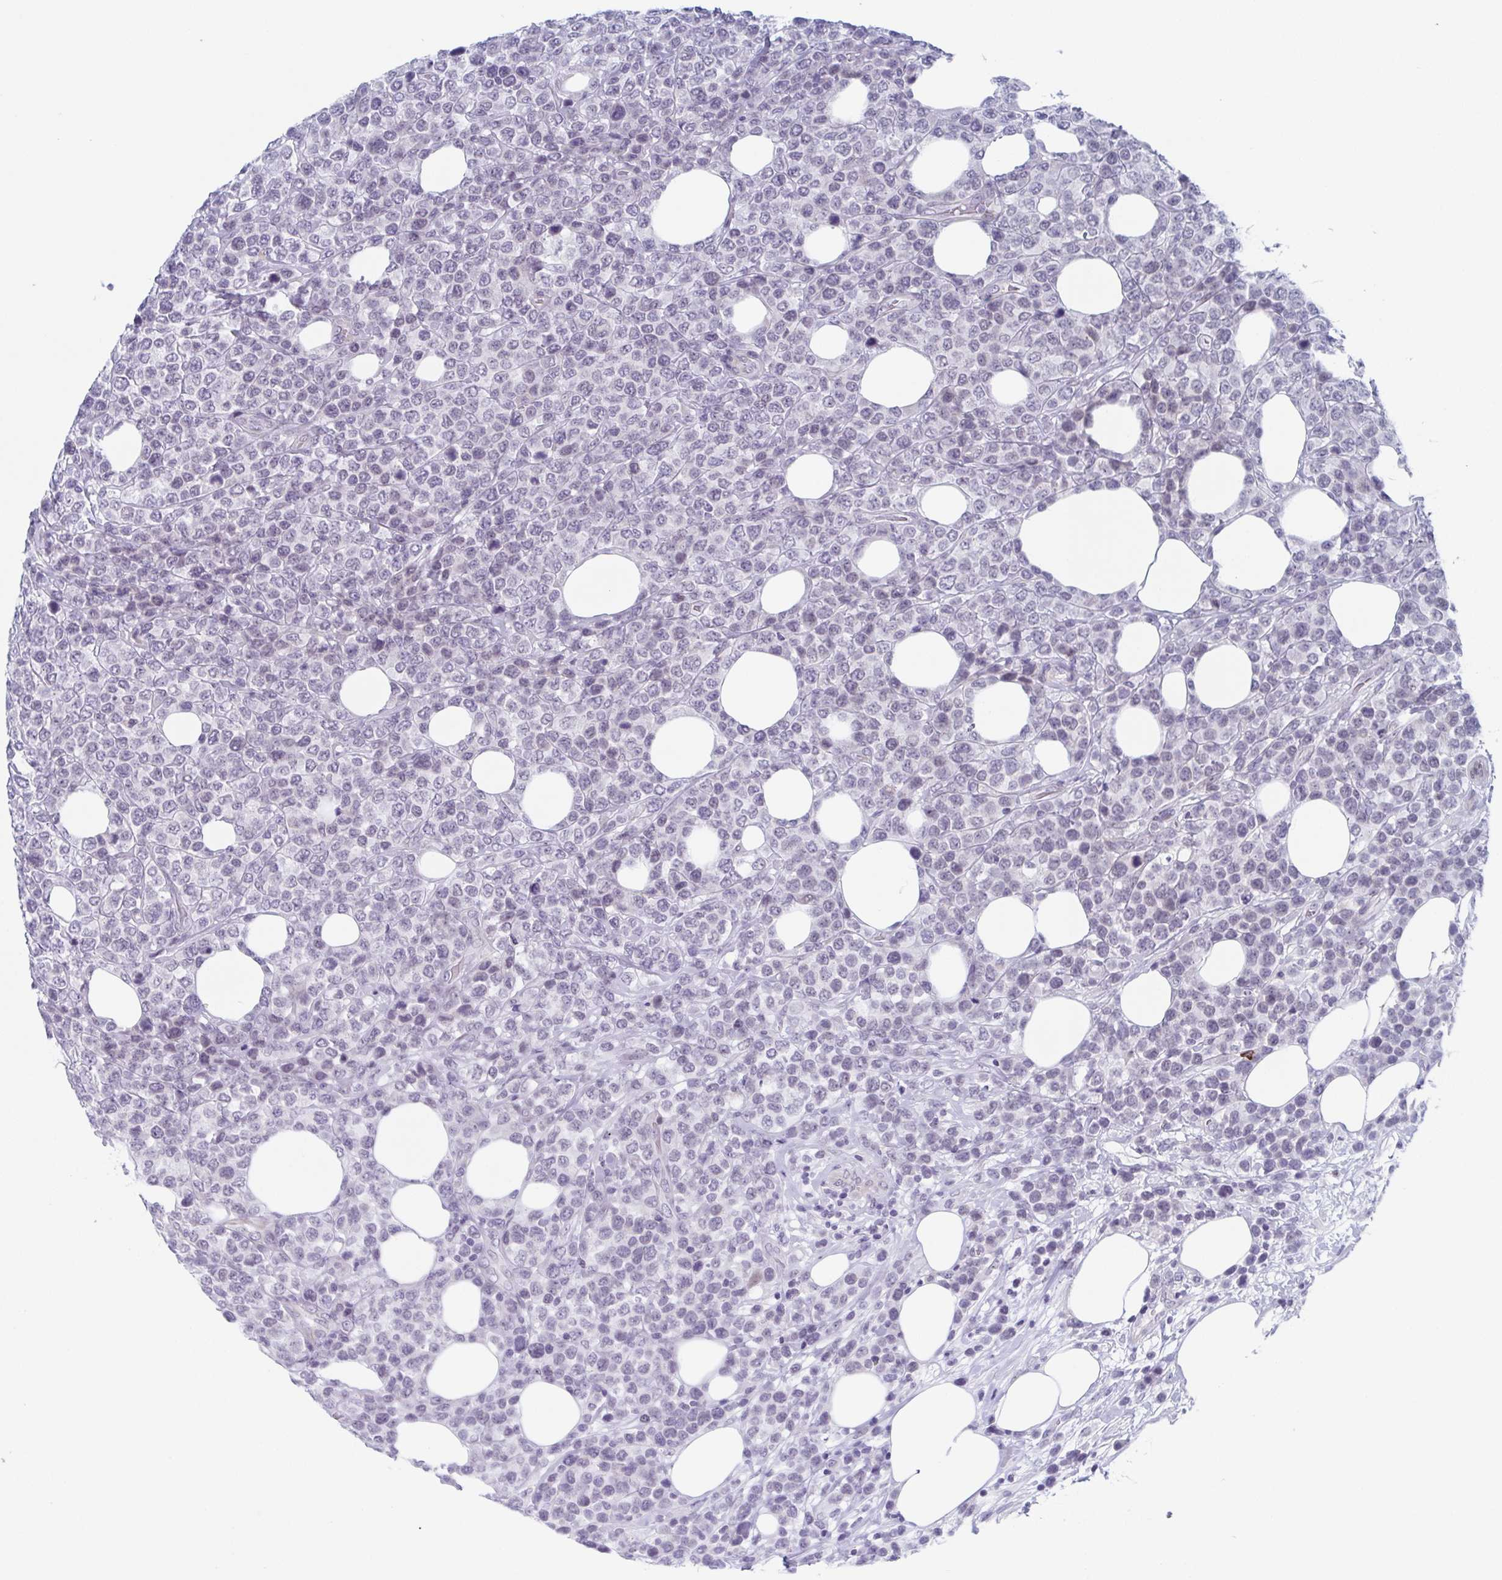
{"staining": {"intensity": "negative", "quantity": "none", "location": "none"}, "tissue": "lymphoma", "cell_type": "Tumor cells", "image_type": "cancer", "snomed": [{"axis": "morphology", "description": "Malignant lymphoma, non-Hodgkin's type, High grade"}, {"axis": "topography", "description": "Soft tissue"}], "caption": "This is a micrograph of IHC staining of high-grade malignant lymphoma, non-Hodgkin's type, which shows no staining in tumor cells. (DAB IHC, high magnification).", "gene": "ZFP64", "patient": {"sex": "female", "age": 56}}